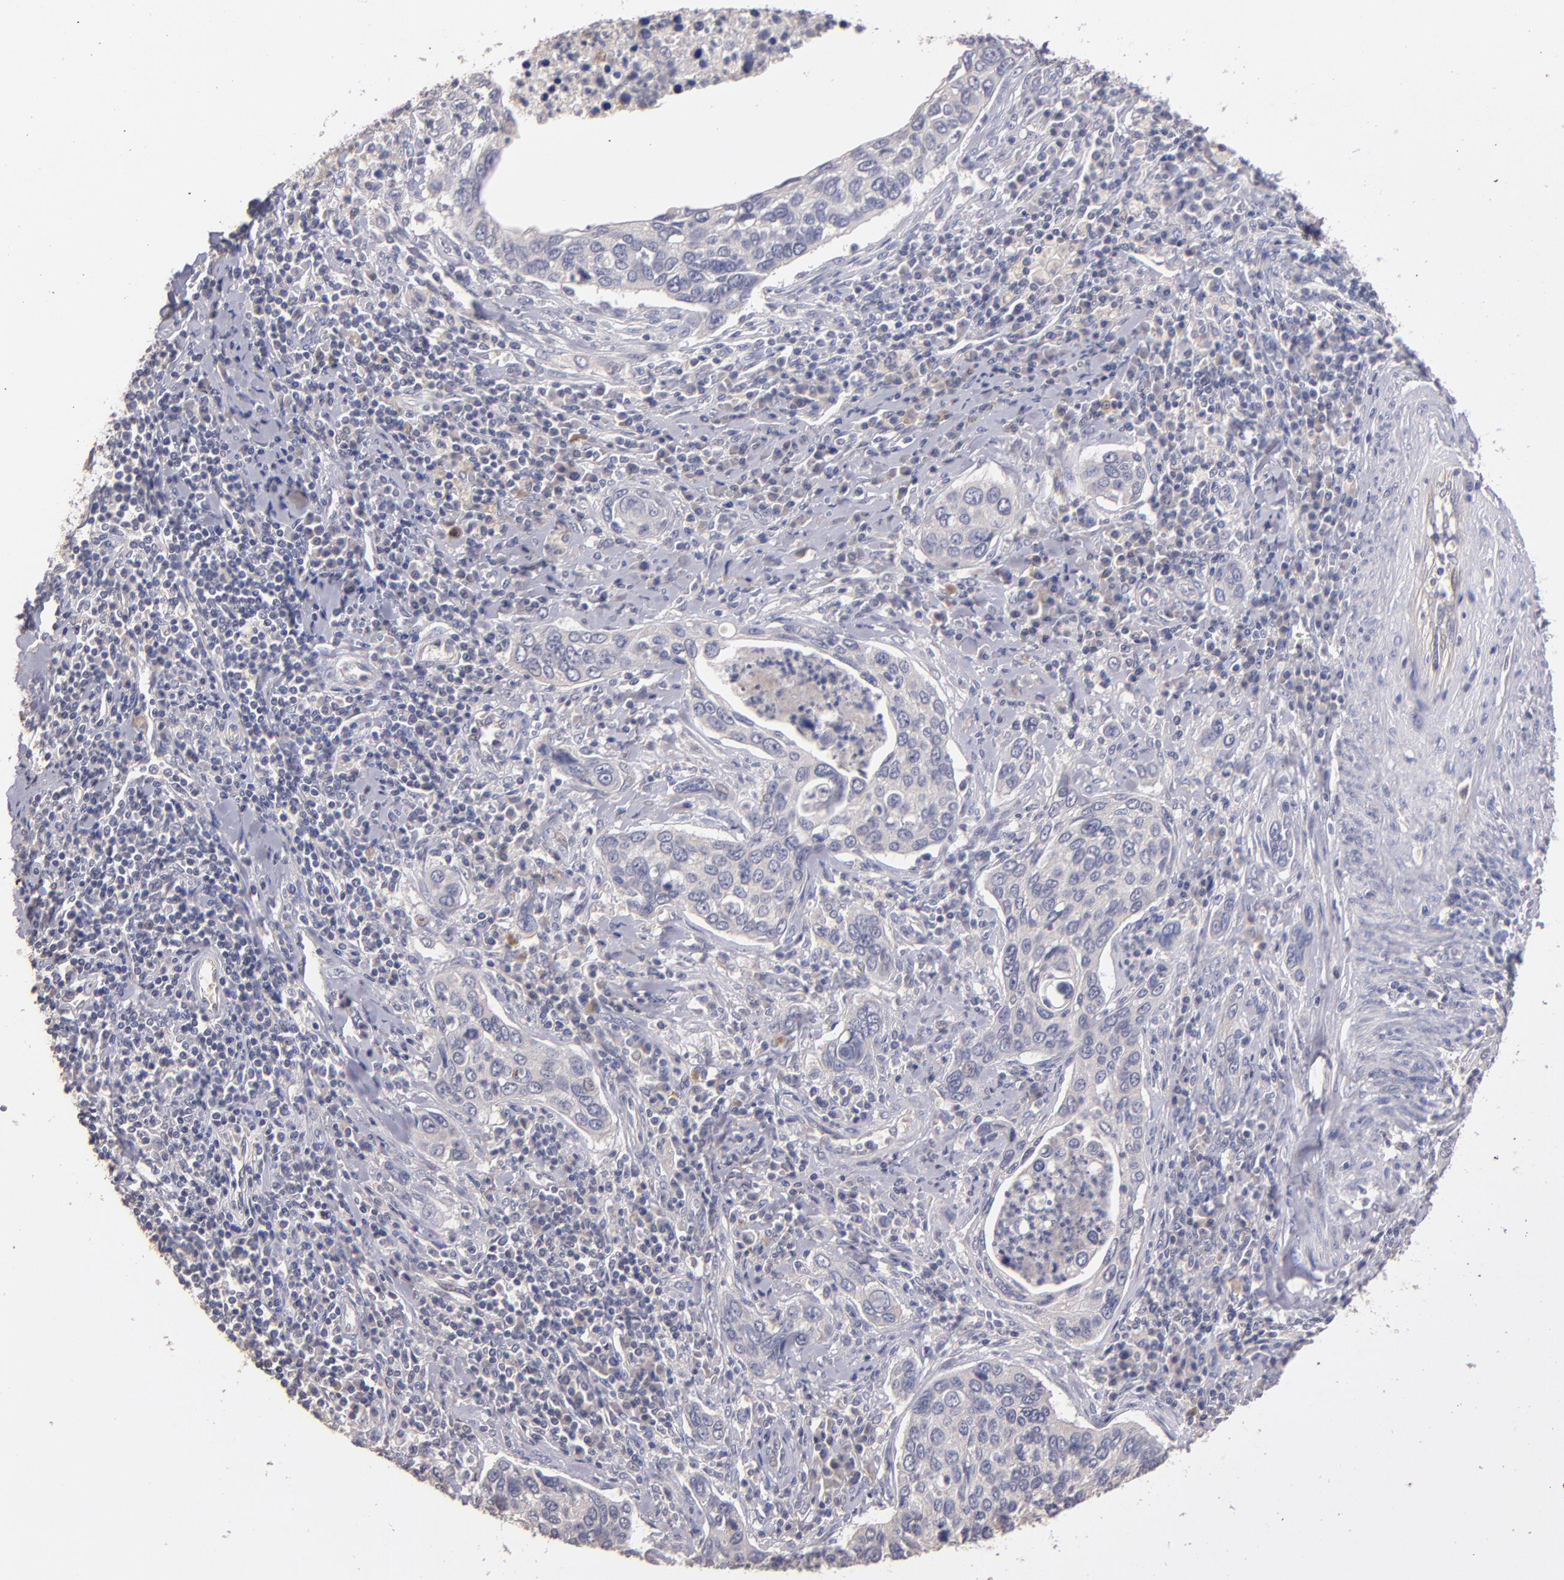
{"staining": {"intensity": "negative", "quantity": "none", "location": "none"}, "tissue": "cervical cancer", "cell_type": "Tumor cells", "image_type": "cancer", "snomed": [{"axis": "morphology", "description": "Squamous cell carcinoma, NOS"}, {"axis": "topography", "description": "Cervix"}], "caption": "The photomicrograph displays no staining of tumor cells in squamous cell carcinoma (cervical).", "gene": "GNAZ", "patient": {"sex": "female", "age": 53}}